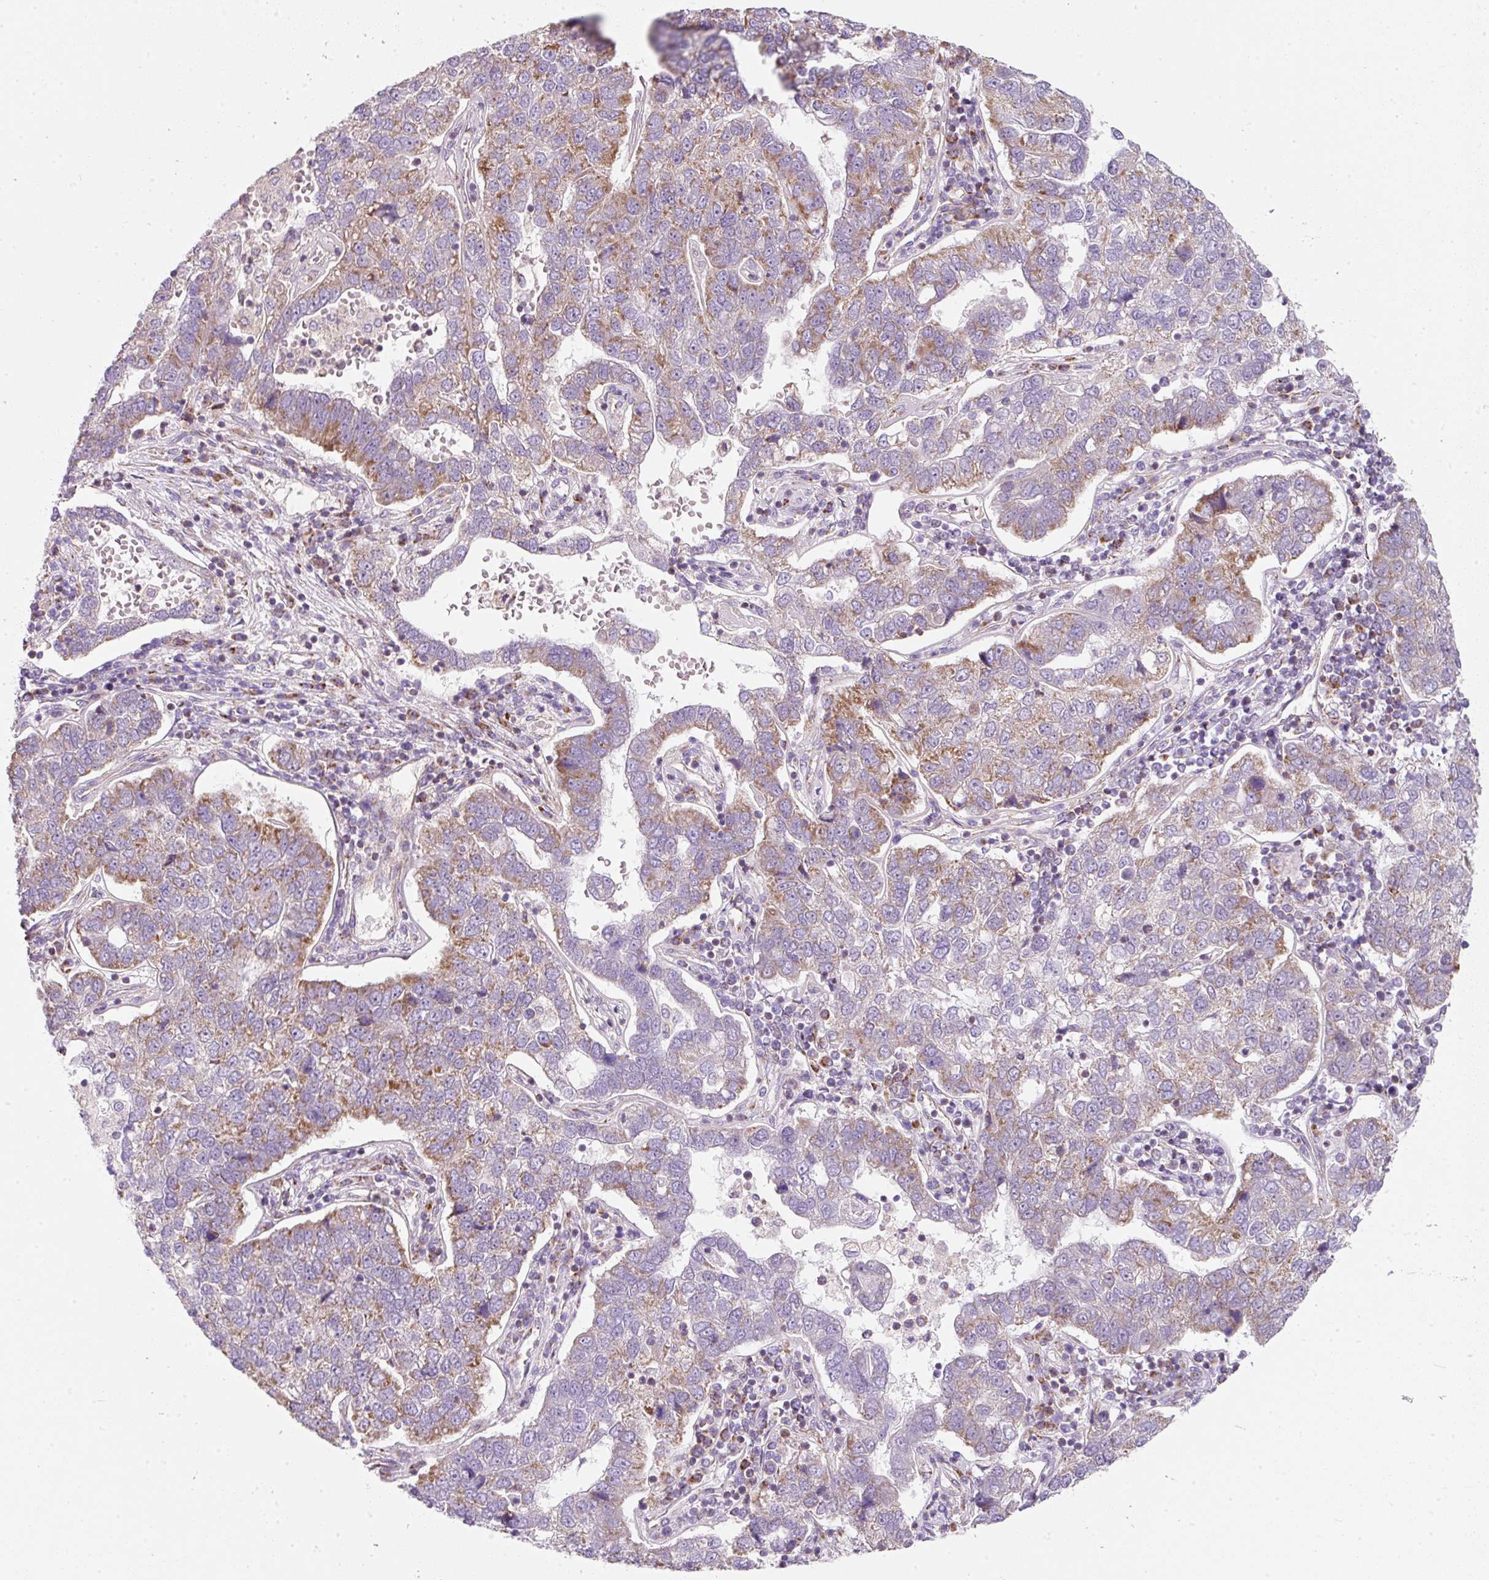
{"staining": {"intensity": "moderate", "quantity": "25%-75%", "location": "cytoplasmic/membranous"}, "tissue": "pancreatic cancer", "cell_type": "Tumor cells", "image_type": "cancer", "snomed": [{"axis": "morphology", "description": "Adenocarcinoma, NOS"}, {"axis": "topography", "description": "Pancreas"}], "caption": "Immunohistochemical staining of pancreatic adenocarcinoma exhibits medium levels of moderate cytoplasmic/membranous staining in about 25%-75% of tumor cells.", "gene": "NDUFA1", "patient": {"sex": "female", "age": 61}}